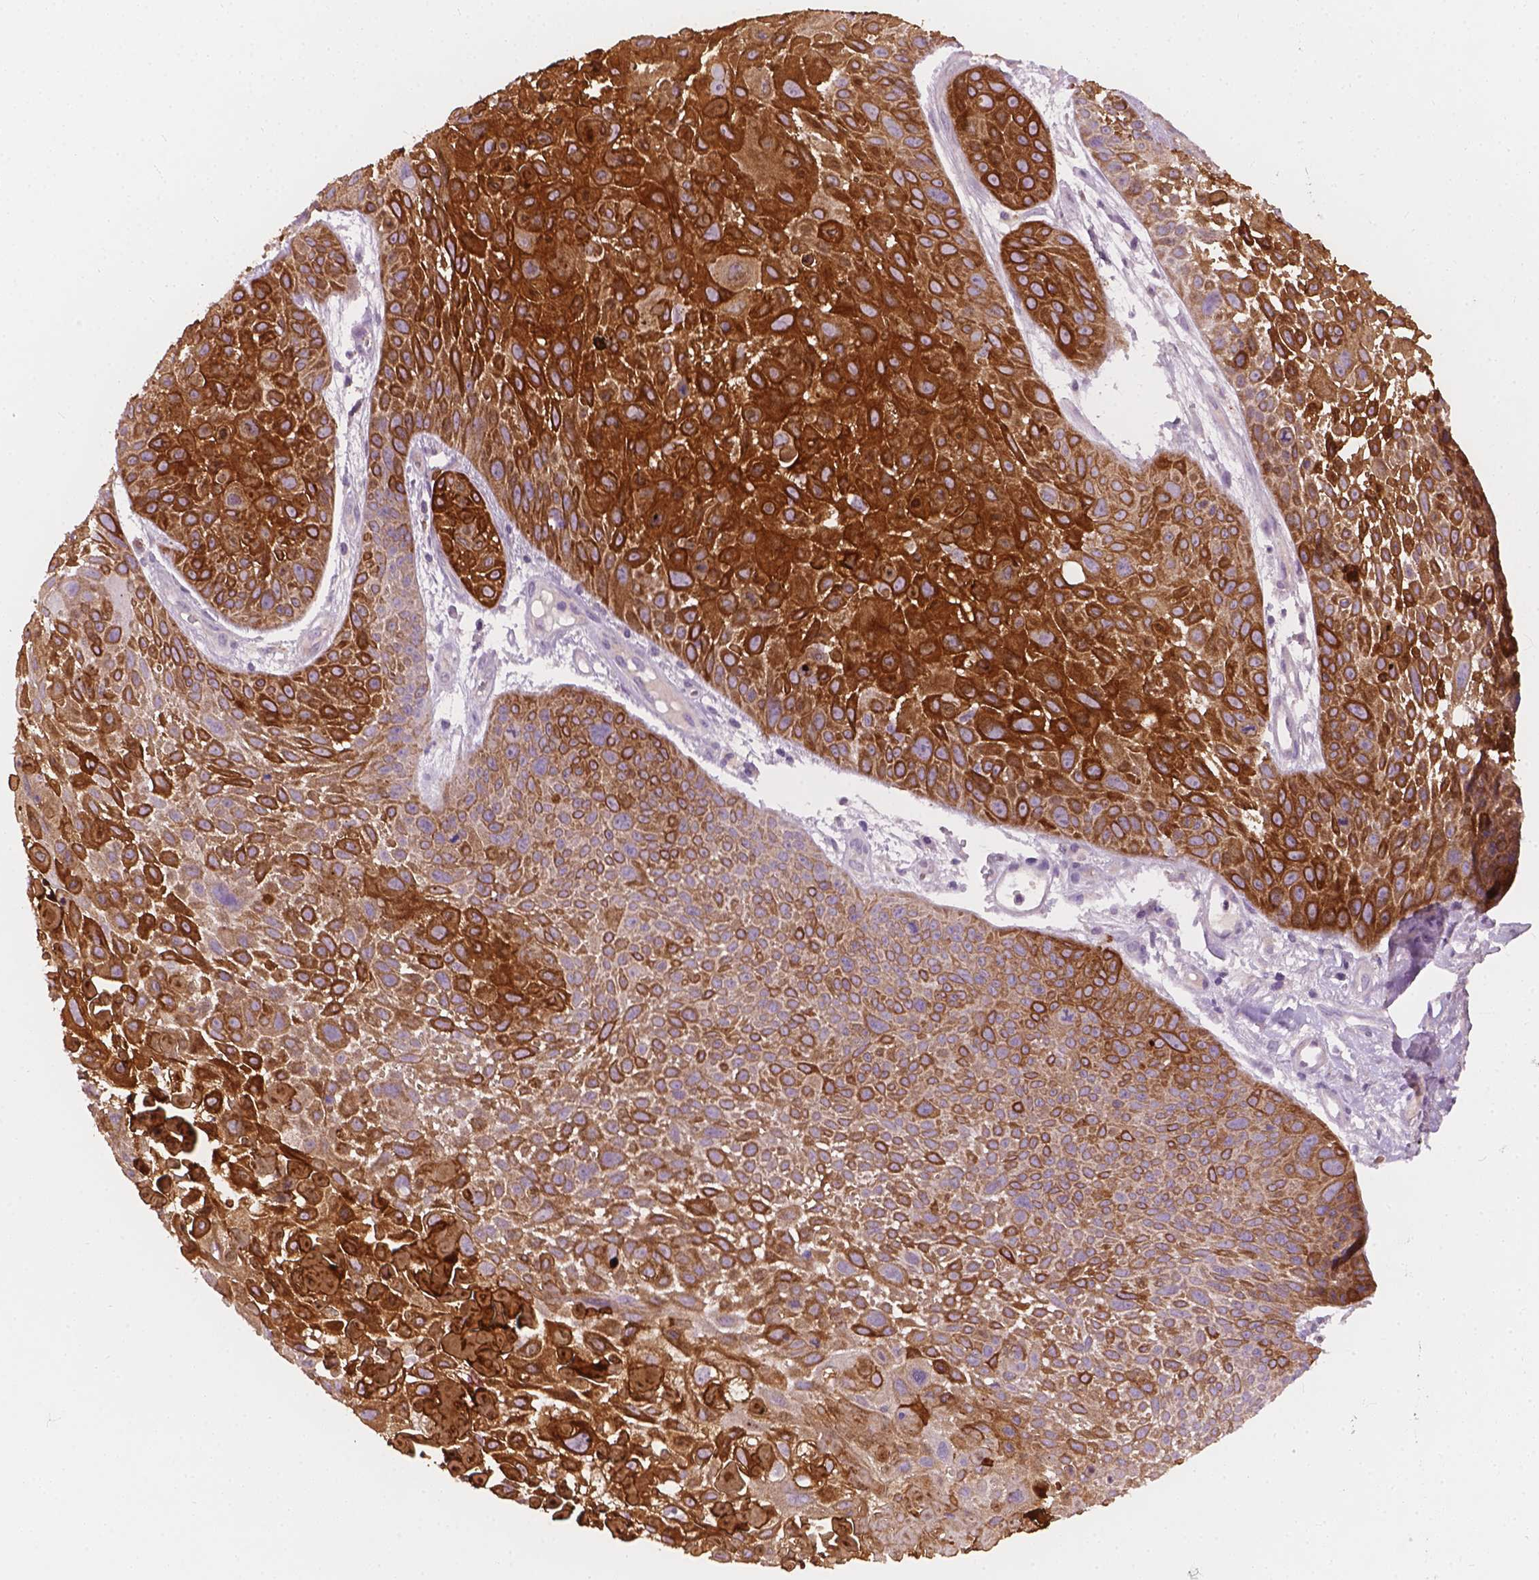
{"staining": {"intensity": "strong", "quantity": "25%-75%", "location": "cytoplasmic/membranous"}, "tissue": "skin cancer", "cell_type": "Tumor cells", "image_type": "cancer", "snomed": [{"axis": "morphology", "description": "Squamous cell carcinoma, NOS"}, {"axis": "topography", "description": "Skin"}, {"axis": "topography", "description": "Anal"}], "caption": "Skin squamous cell carcinoma stained with DAB (3,3'-diaminobenzidine) IHC displays high levels of strong cytoplasmic/membranous expression in about 25%-75% of tumor cells.", "gene": "KRT17", "patient": {"sex": "female", "age": 75}}